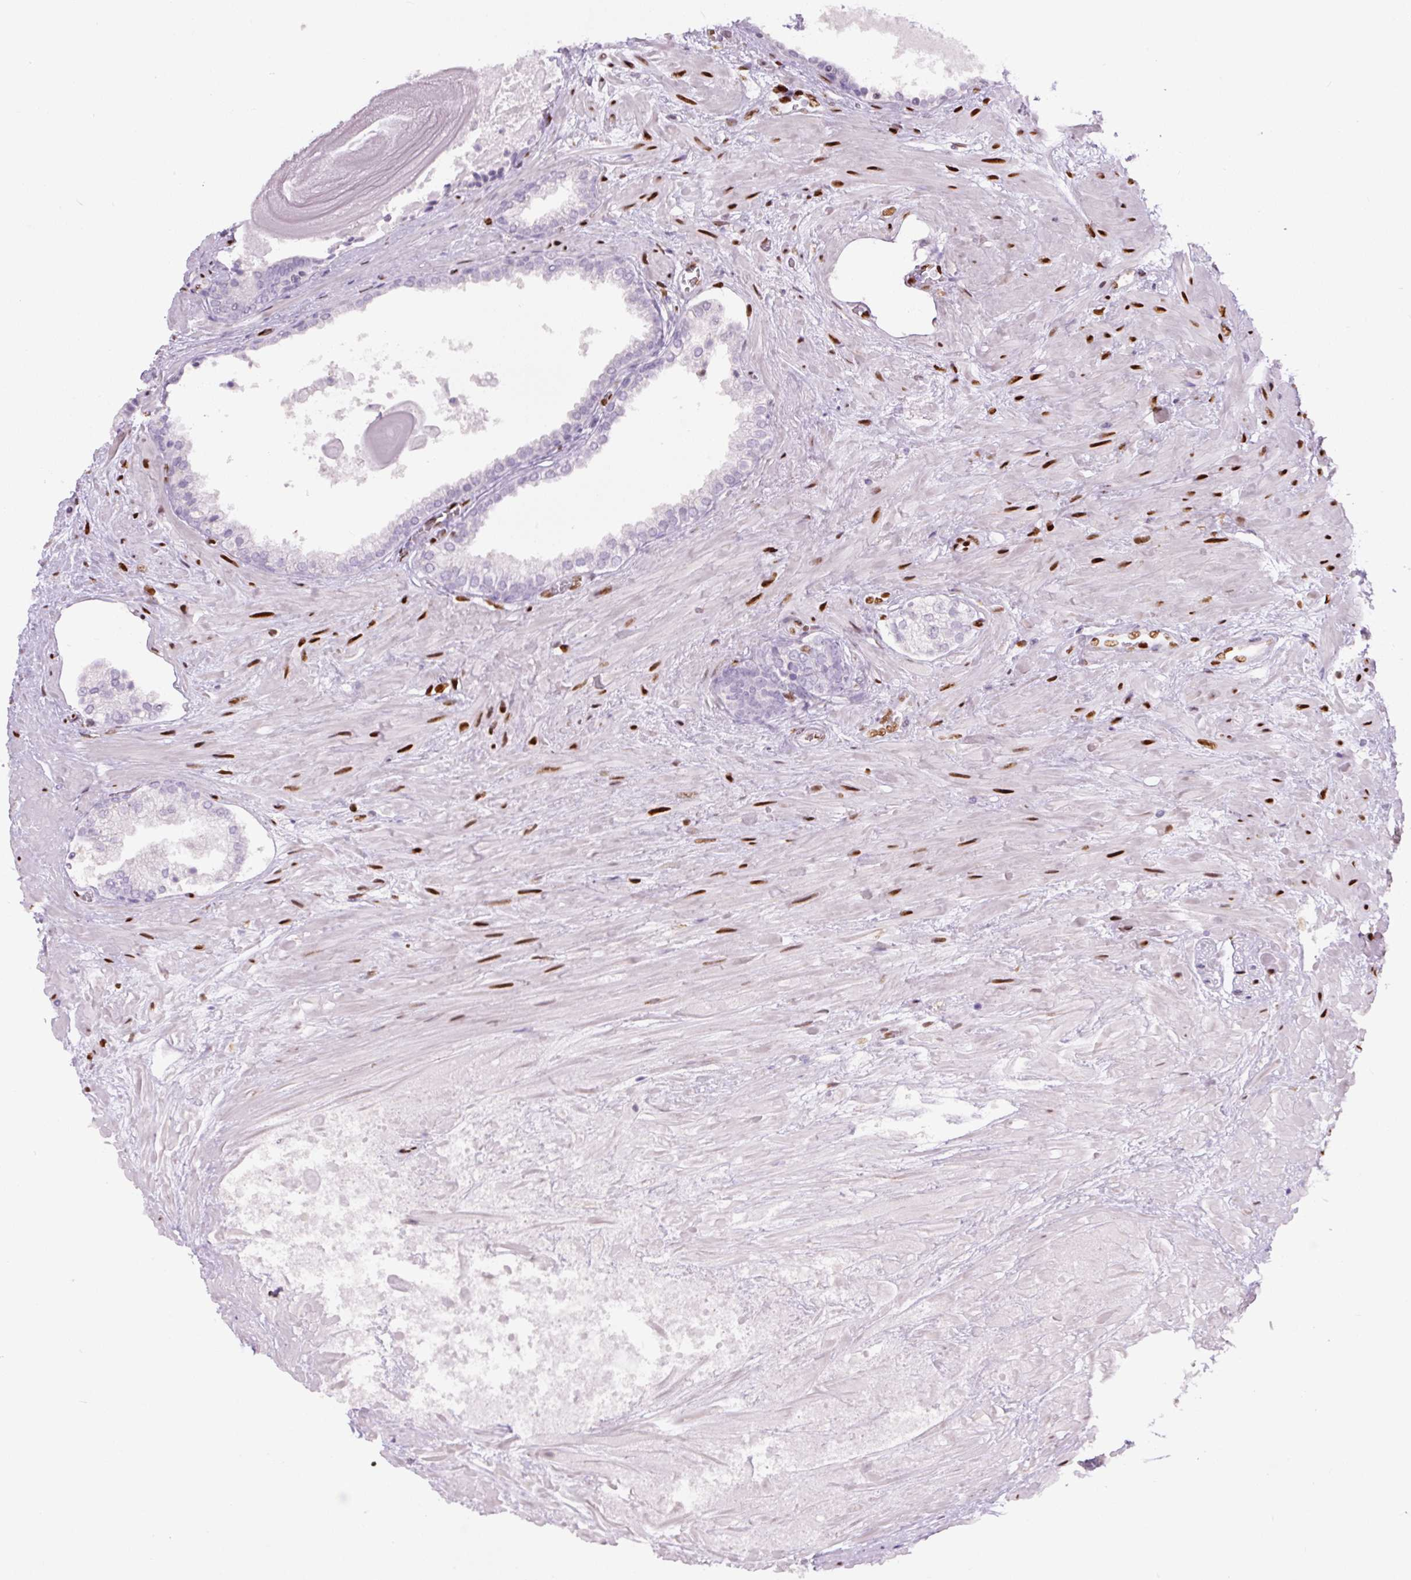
{"staining": {"intensity": "negative", "quantity": "none", "location": "none"}, "tissue": "prostate cancer", "cell_type": "Tumor cells", "image_type": "cancer", "snomed": [{"axis": "morphology", "description": "Adenocarcinoma, Low grade"}, {"axis": "topography", "description": "Prostate"}], "caption": "Immunohistochemical staining of human prostate adenocarcinoma (low-grade) shows no significant positivity in tumor cells.", "gene": "ZEB1", "patient": {"sex": "male", "age": 61}}